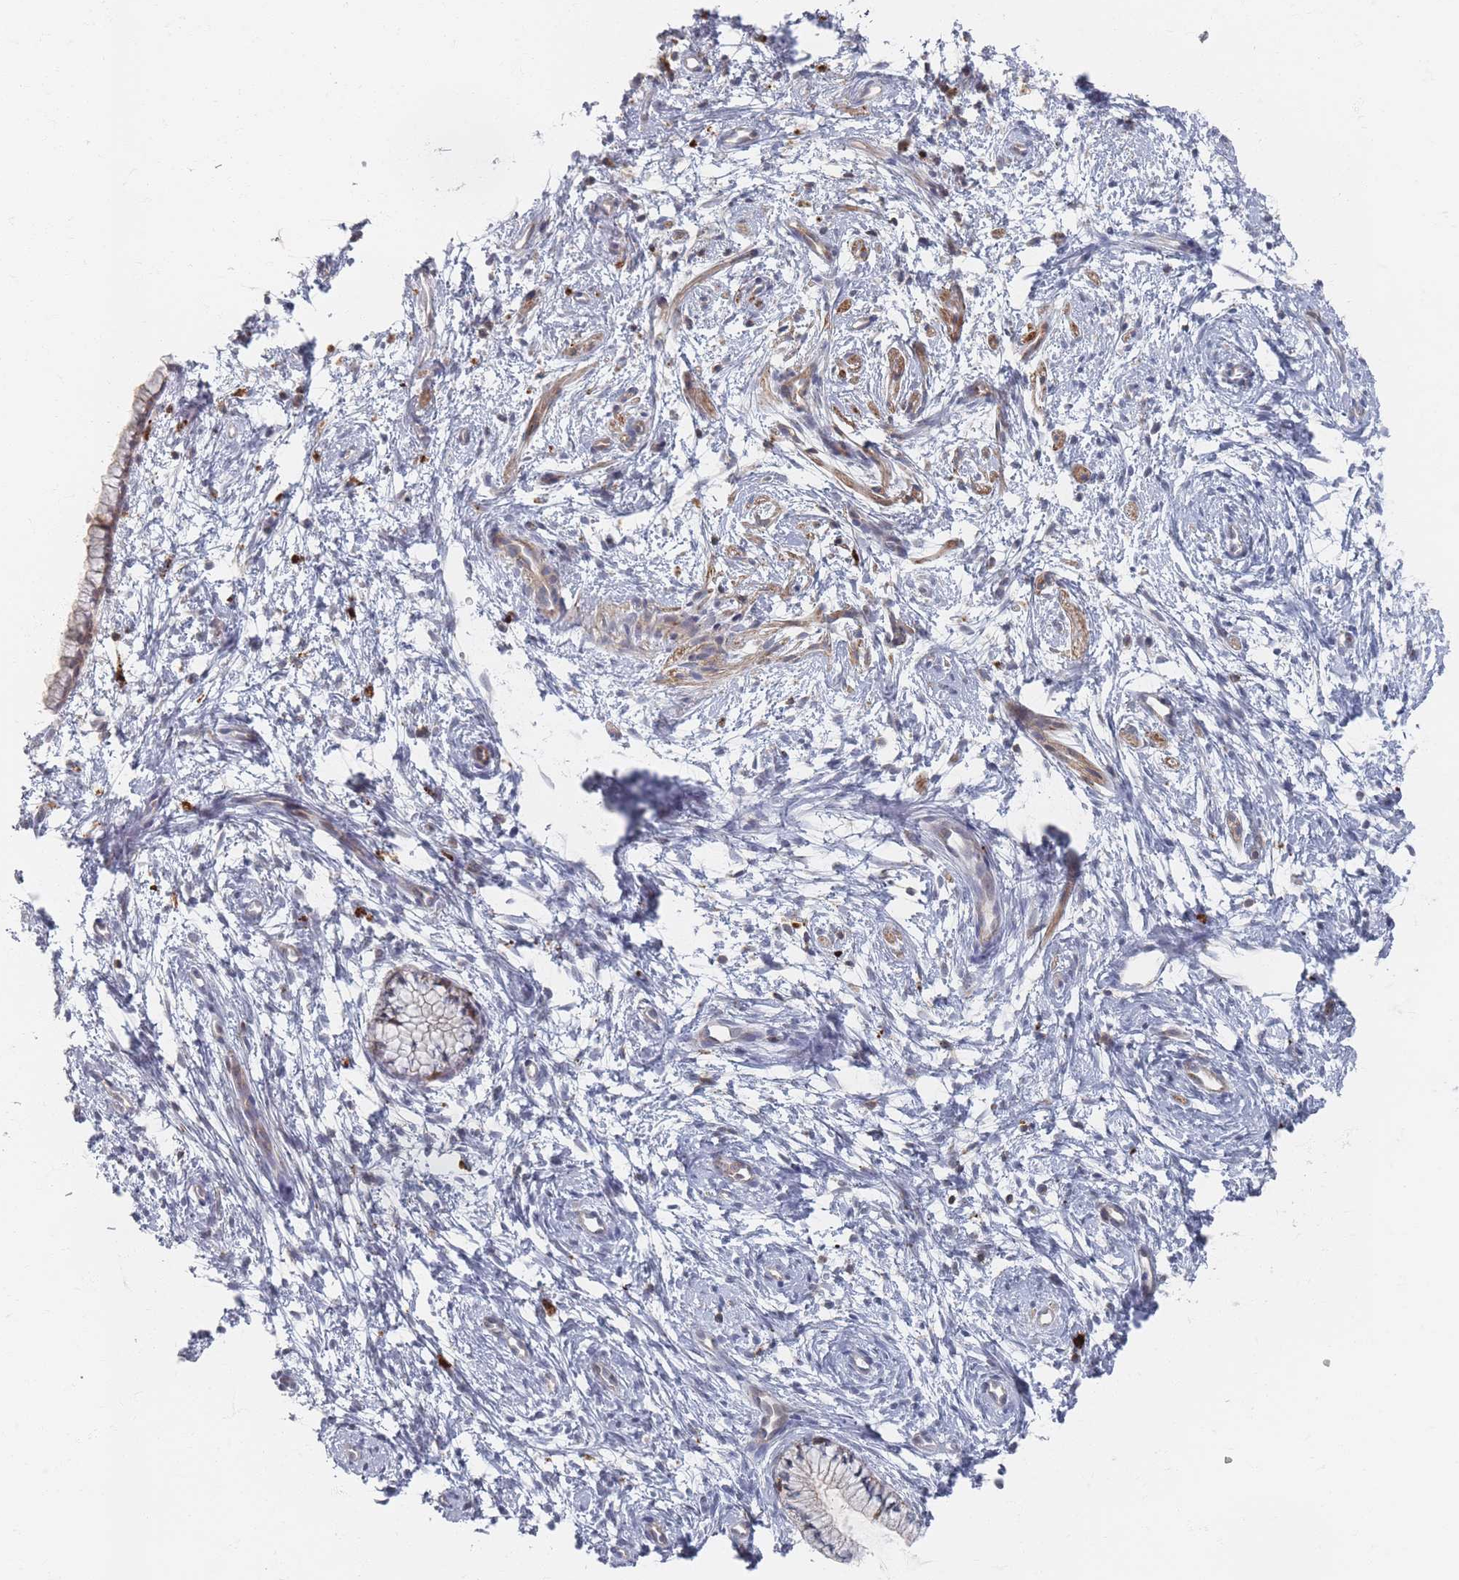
{"staining": {"intensity": "weak", "quantity": ">75%", "location": "cytoplasmic/membranous"}, "tissue": "cervix", "cell_type": "Glandular cells", "image_type": "normal", "snomed": [{"axis": "morphology", "description": "Normal tissue, NOS"}, {"axis": "topography", "description": "Cervix"}], "caption": "This histopathology image demonstrates IHC staining of normal human cervix, with low weak cytoplasmic/membranous expression in about >75% of glandular cells.", "gene": "ZKSCAN7", "patient": {"sex": "female", "age": 57}}